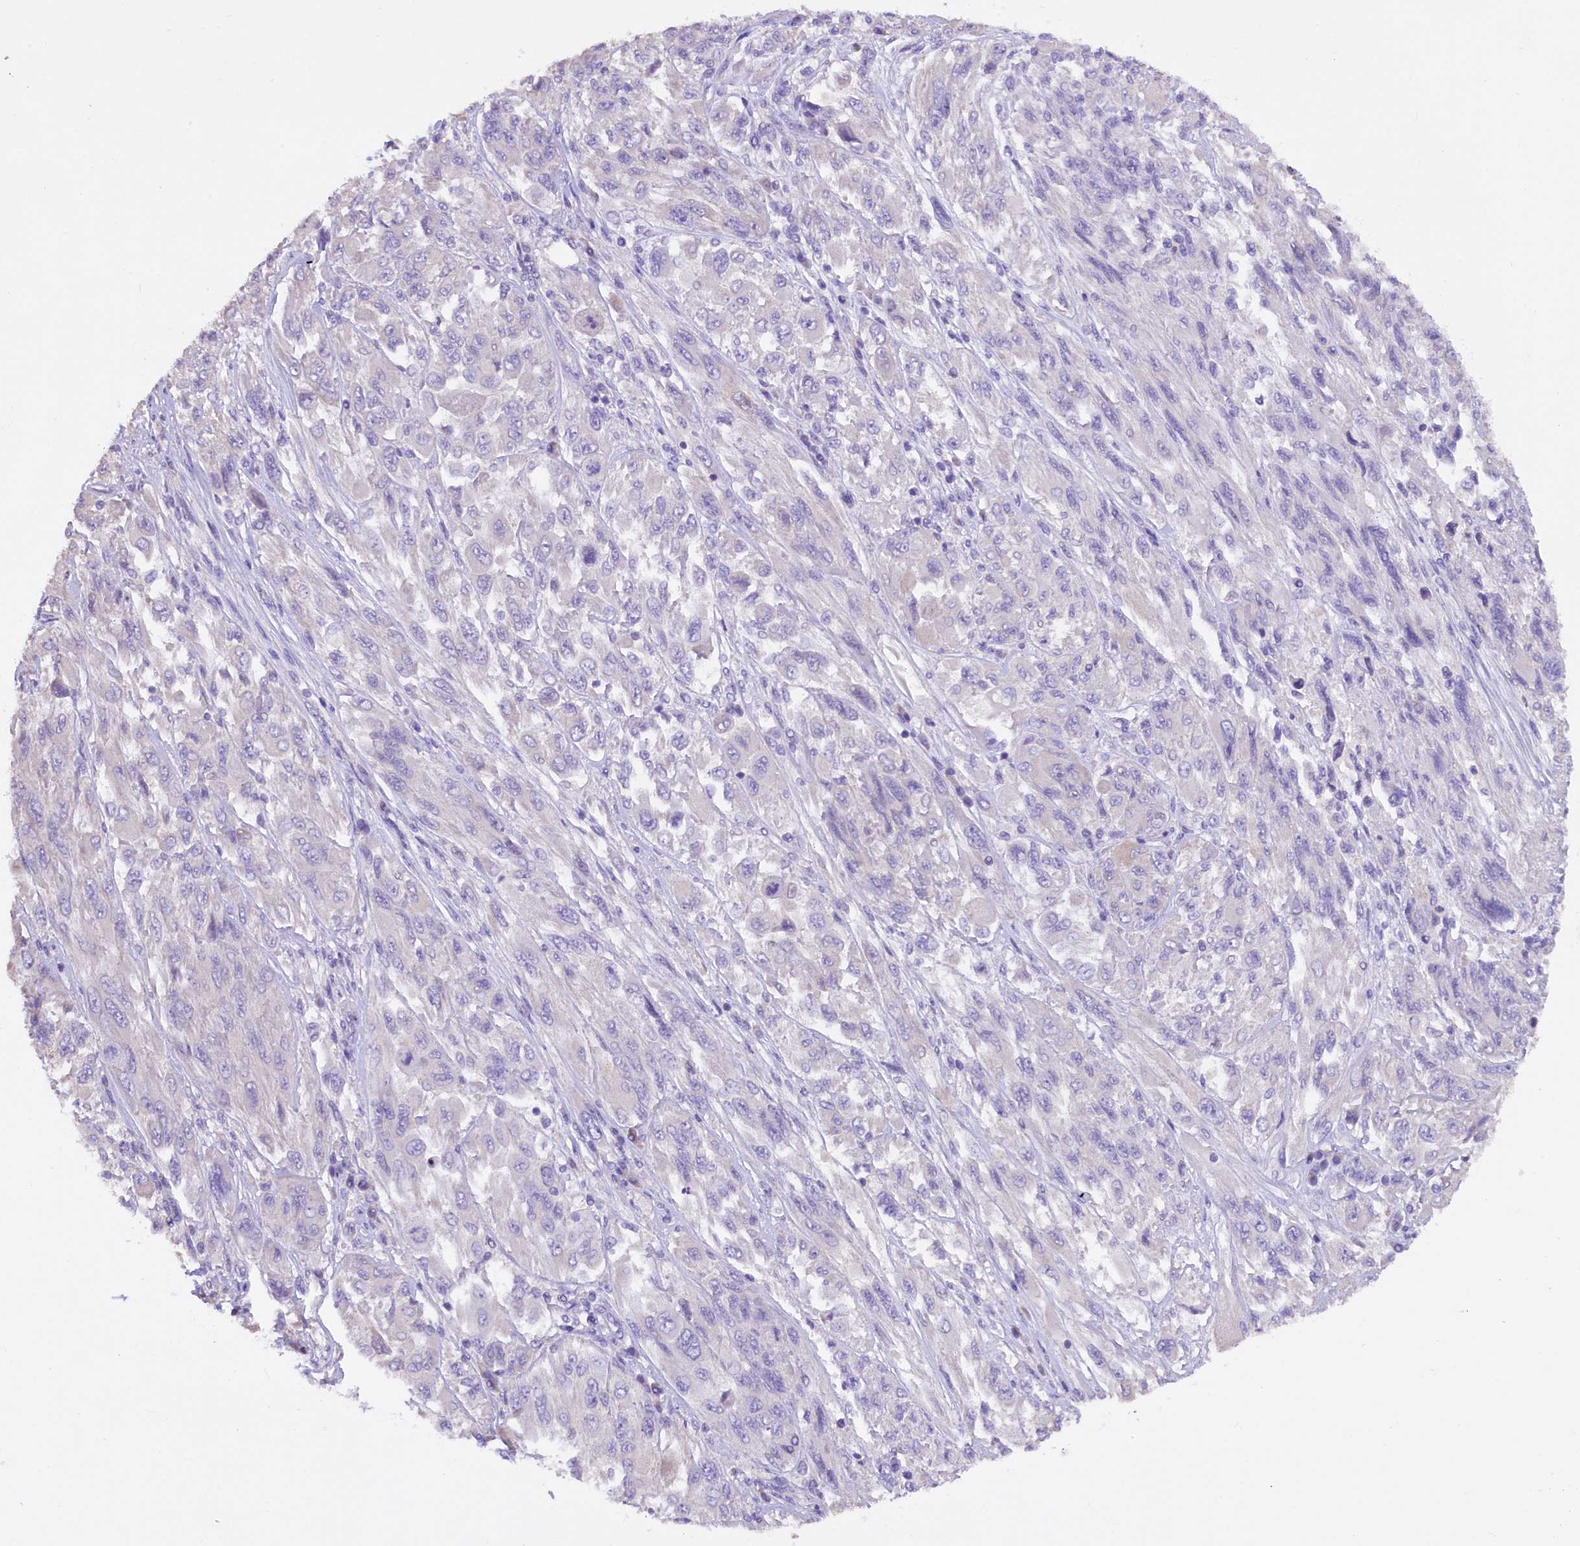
{"staining": {"intensity": "negative", "quantity": "none", "location": "none"}, "tissue": "melanoma", "cell_type": "Tumor cells", "image_type": "cancer", "snomed": [{"axis": "morphology", "description": "Malignant melanoma, NOS"}, {"axis": "topography", "description": "Skin"}], "caption": "IHC of human malignant melanoma shows no staining in tumor cells.", "gene": "AP3B2", "patient": {"sex": "female", "age": 91}}